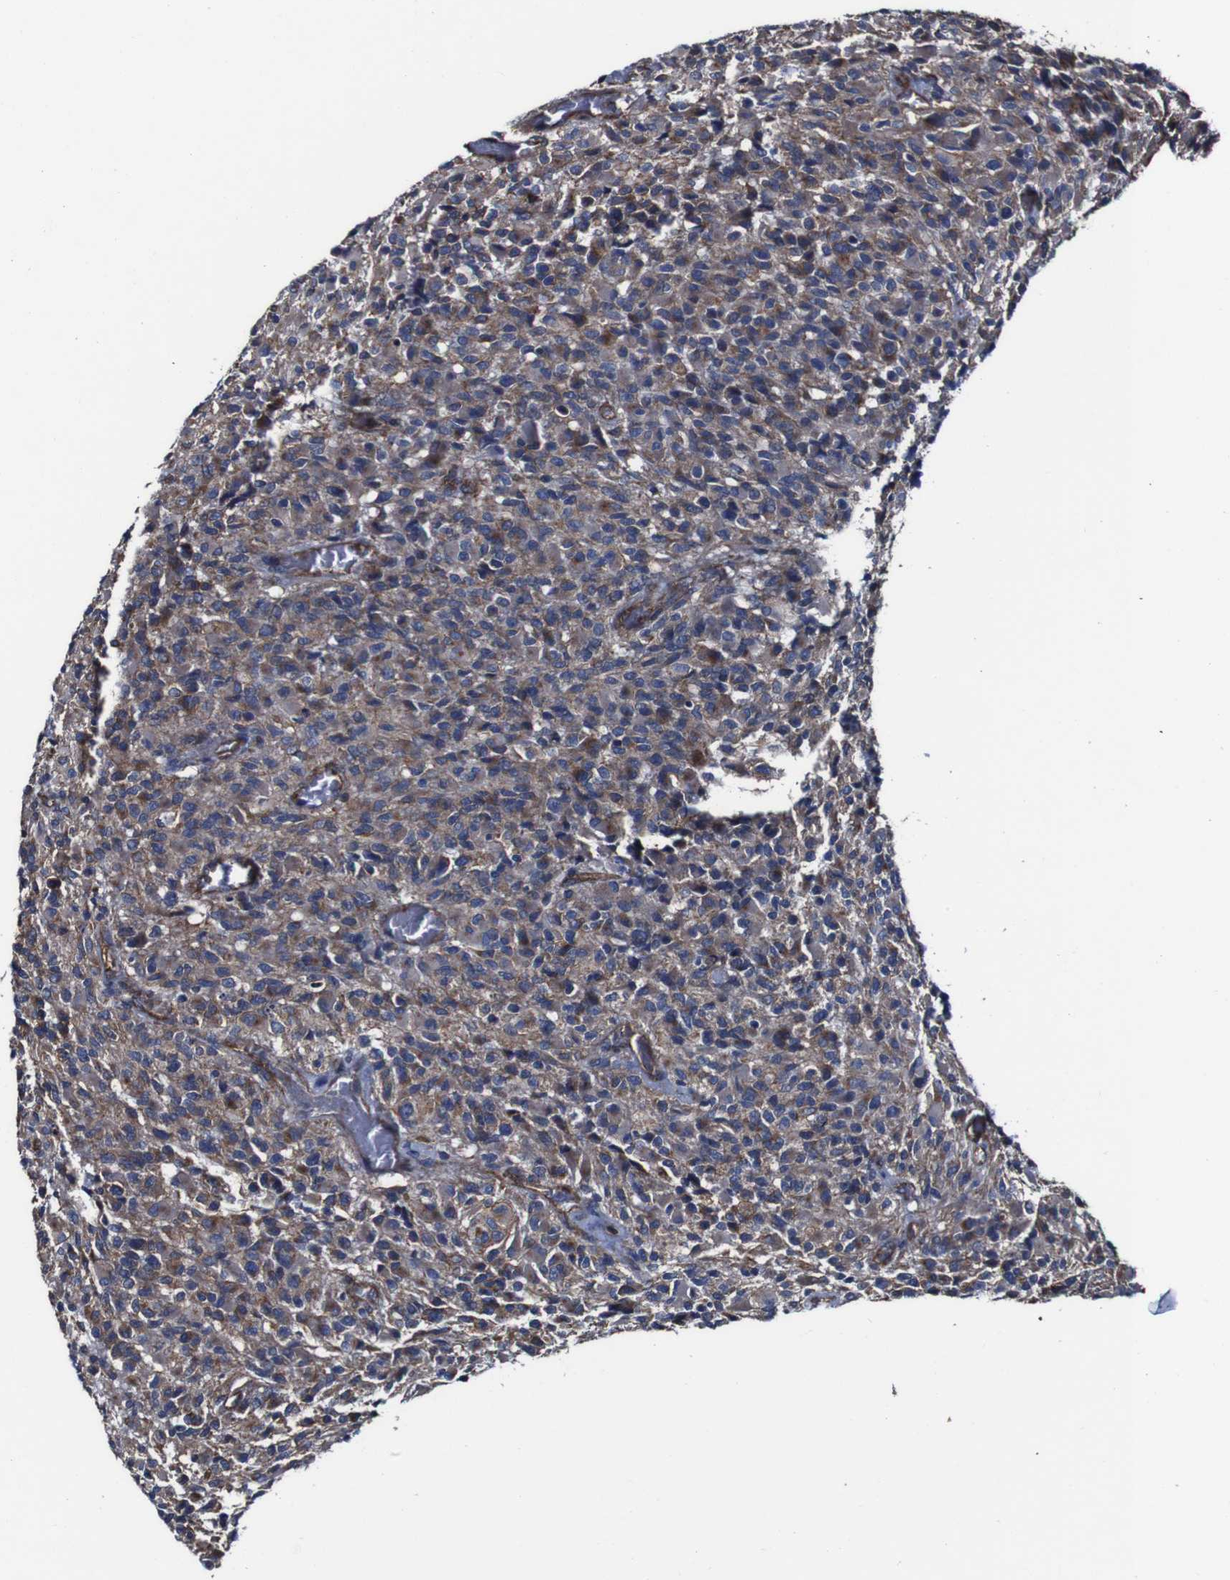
{"staining": {"intensity": "moderate", "quantity": "25%-75%", "location": "cytoplasmic/membranous"}, "tissue": "glioma", "cell_type": "Tumor cells", "image_type": "cancer", "snomed": [{"axis": "morphology", "description": "Glioma, malignant, High grade"}, {"axis": "topography", "description": "Brain"}], "caption": "Immunohistochemical staining of glioma displays medium levels of moderate cytoplasmic/membranous expression in about 25%-75% of tumor cells.", "gene": "CSF1R", "patient": {"sex": "male", "age": 71}}